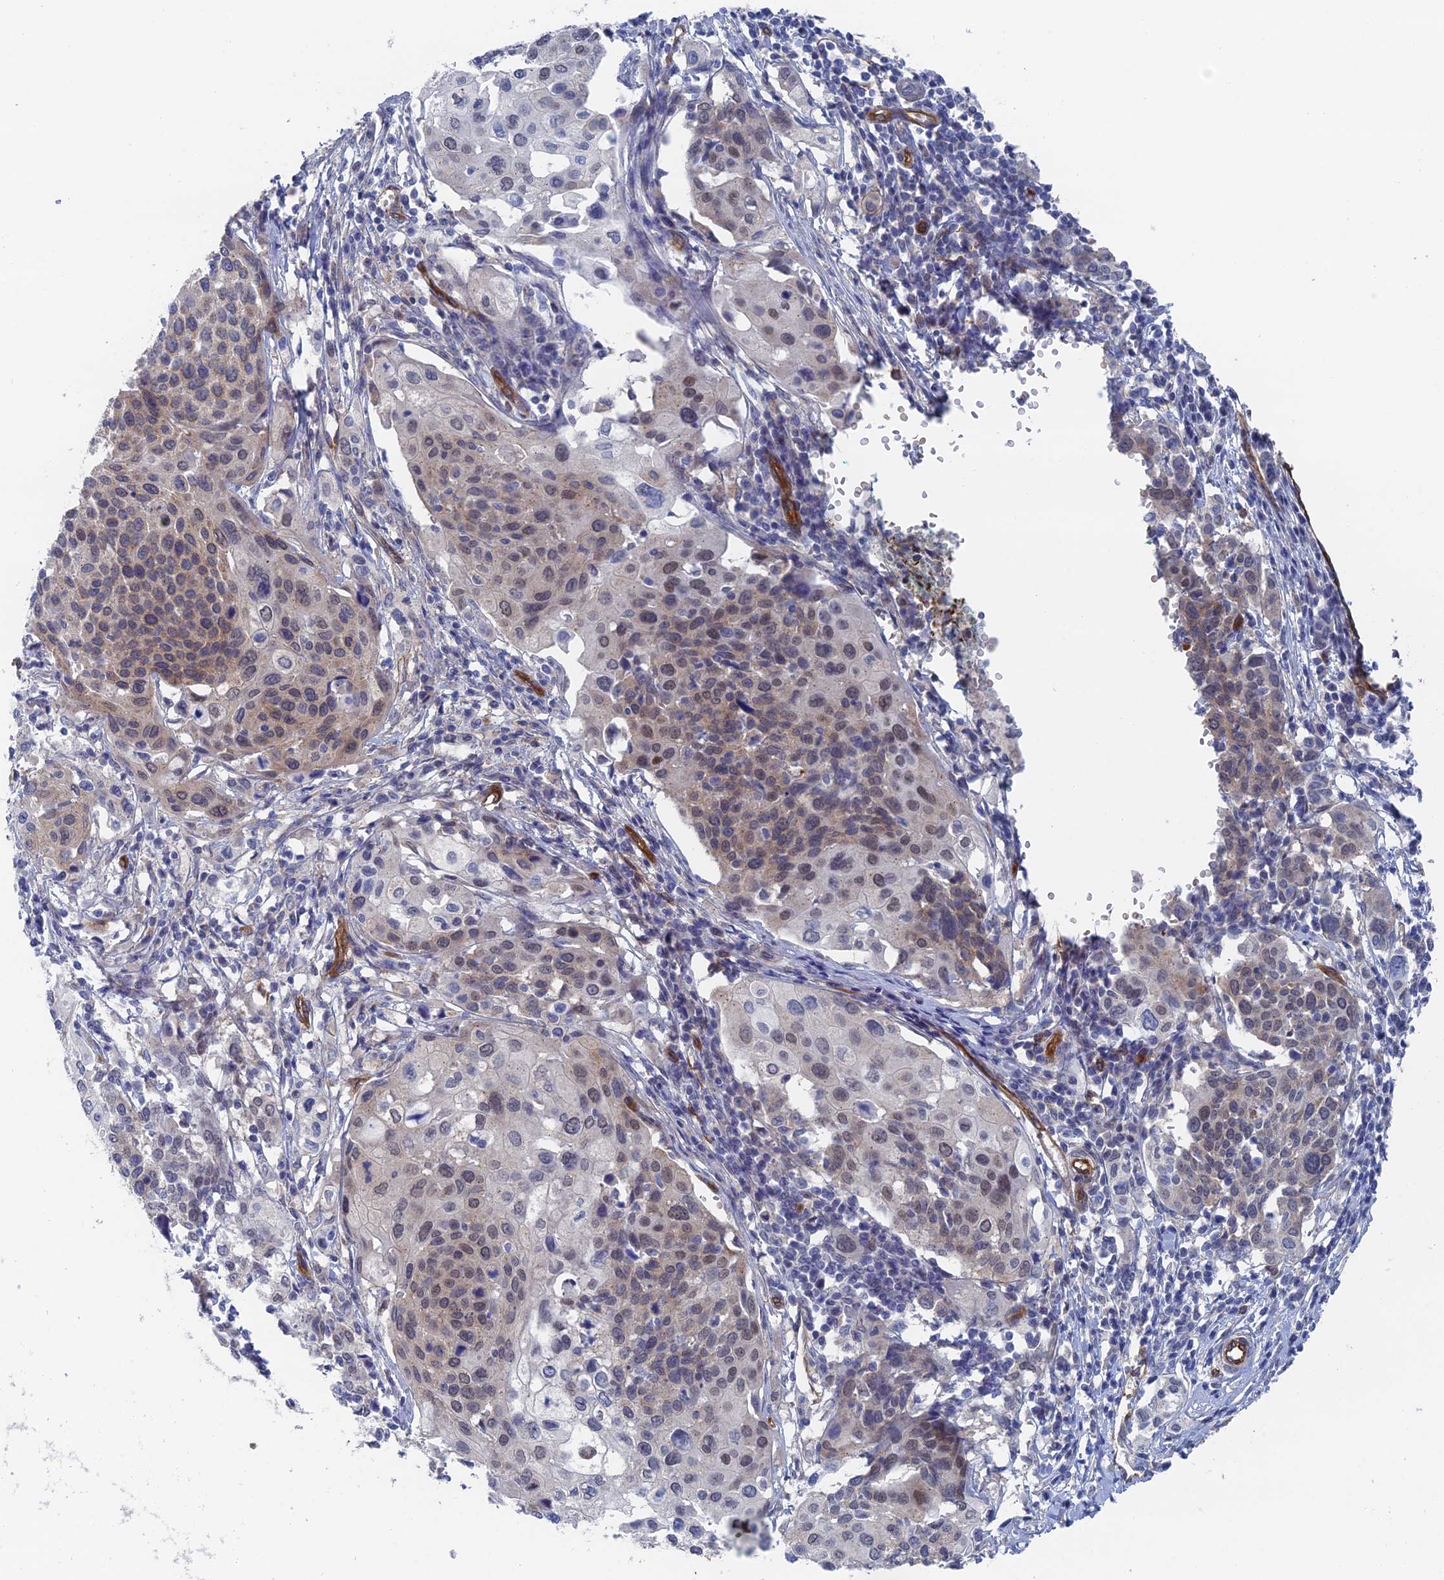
{"staining": {"intensity": "moderate", "quantity": "25%-75%", "location": "cytoplasmic/membranous"}, "tissue": "cervical cancer", "cell_type": "Tumor cells", "image_type": "cancer", "snomed": [{"axis": "morphology", "description": "Squamous cell carcinoma, NOS"}, {"axis": "topography", "description": "Cervix"}], "caption": "A high-resolution photomicrograph shows immunohistochemistry (IHC) staining of cervical cancer, which displays moderate cytoplasmic/membranous expression in approximately 25%-75% of tumor cells.", "gene": "ARAP3", "patient": {"sex": "female", "age": 44}}